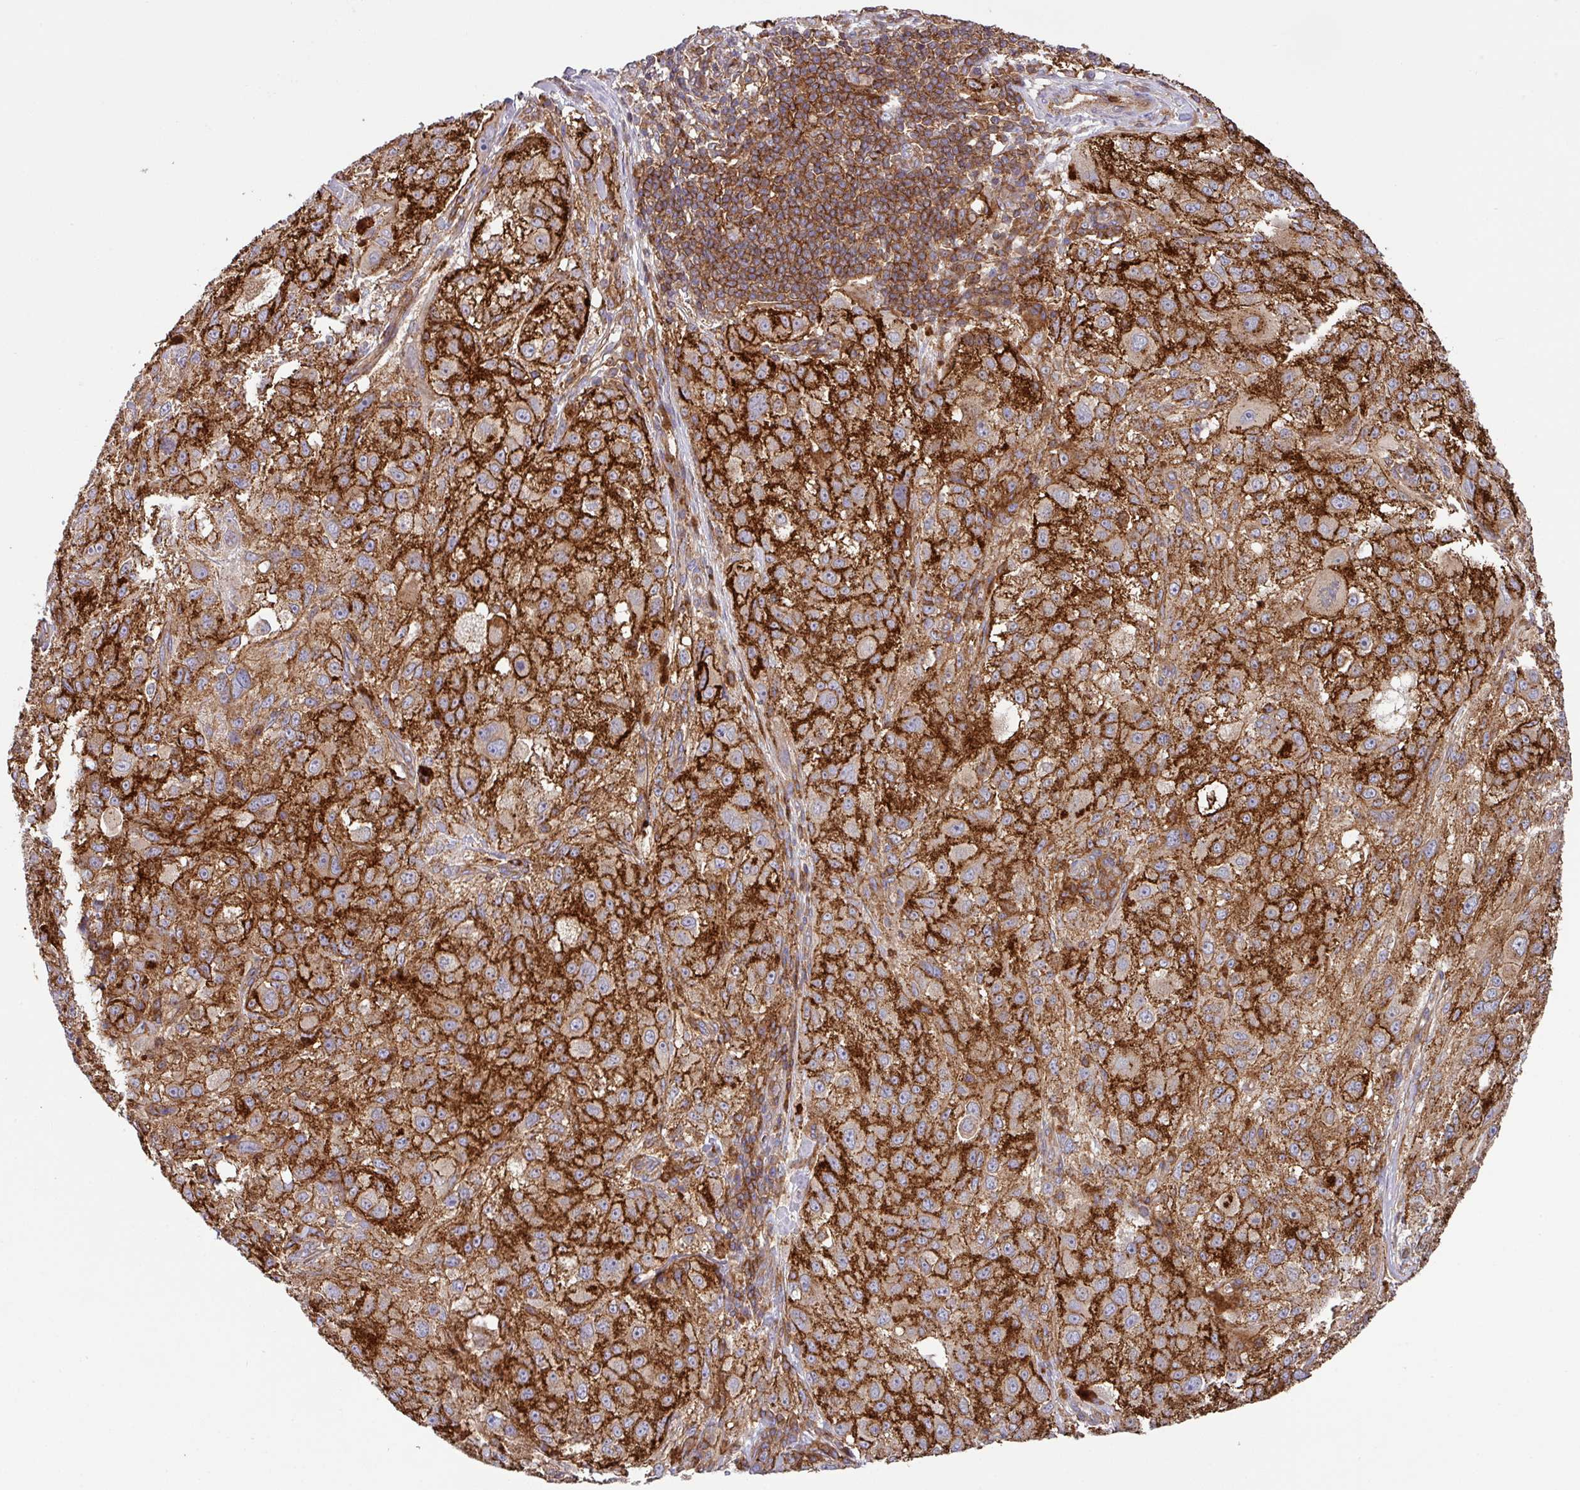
{"staining": {"intensity": "strong", "quantity": ">75%", "location": "cytoplasmic/membranous"}, "tissue": "melanoma", "cell_type": "Tumor cells", "image_type": "cancer", "snomed": [{"axis": "morphology", "description": "Necrosis, NOS"}, {"axis": "morphology", "description": "Malignant melanoma, NOS"}, {"axis": "topography", "description": "Skin"}], "caption": "DAB immunohistochemical staining of malignant melanoma displays strong cytoplasmic/membranous protein staining in approximately >75% of tumor cells. The protein is shown in brown color, while the nuclei are stained blue.", "gene": "RIC1", "patient": {"sex": "female", "age": 87}}